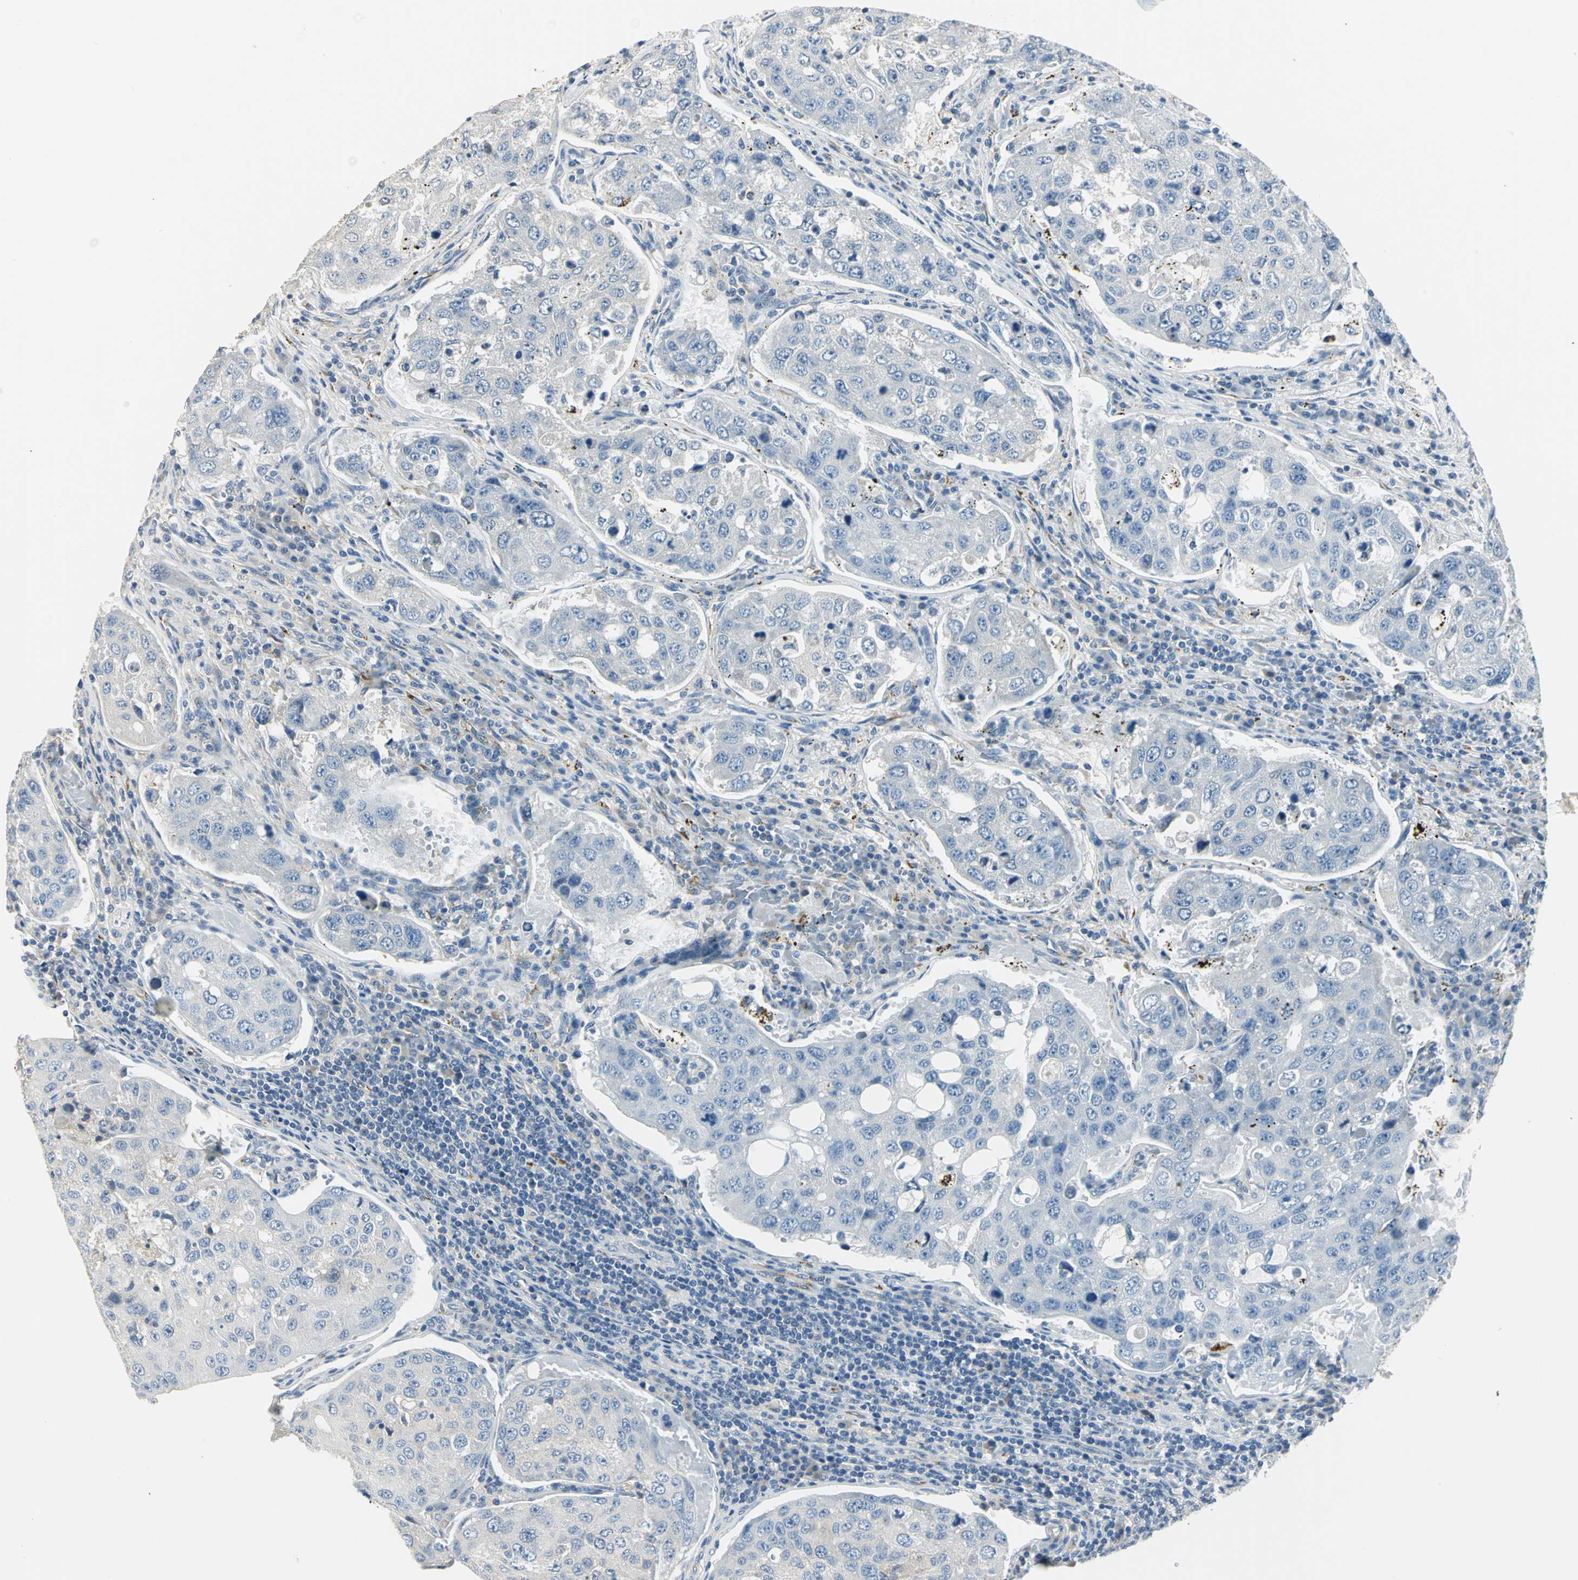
{"staining": {"intensity": "negative", "quantity": "none", "location": "none"}, "tissue": "urothelial cancer", "cell_type": "Tumor cells", "image_type": "cancer", "snomed": [{"axis": "morphology", "description": "Urothelial carcinoma, High grade"}, {"axis": "topography", "description": "Lymph node"}, {"axis": "topography", "description": "Urinary bladder"}], "caption": "An immunohistochemistry (IHC) histopathology image of urothelial carcinoma (high-grade) is shown. There is no staining in tumor cells of urothelial carcinoma (high-grade).", "gene": "B3GNT2", "patient": {"sex": "male", "age": 51}}